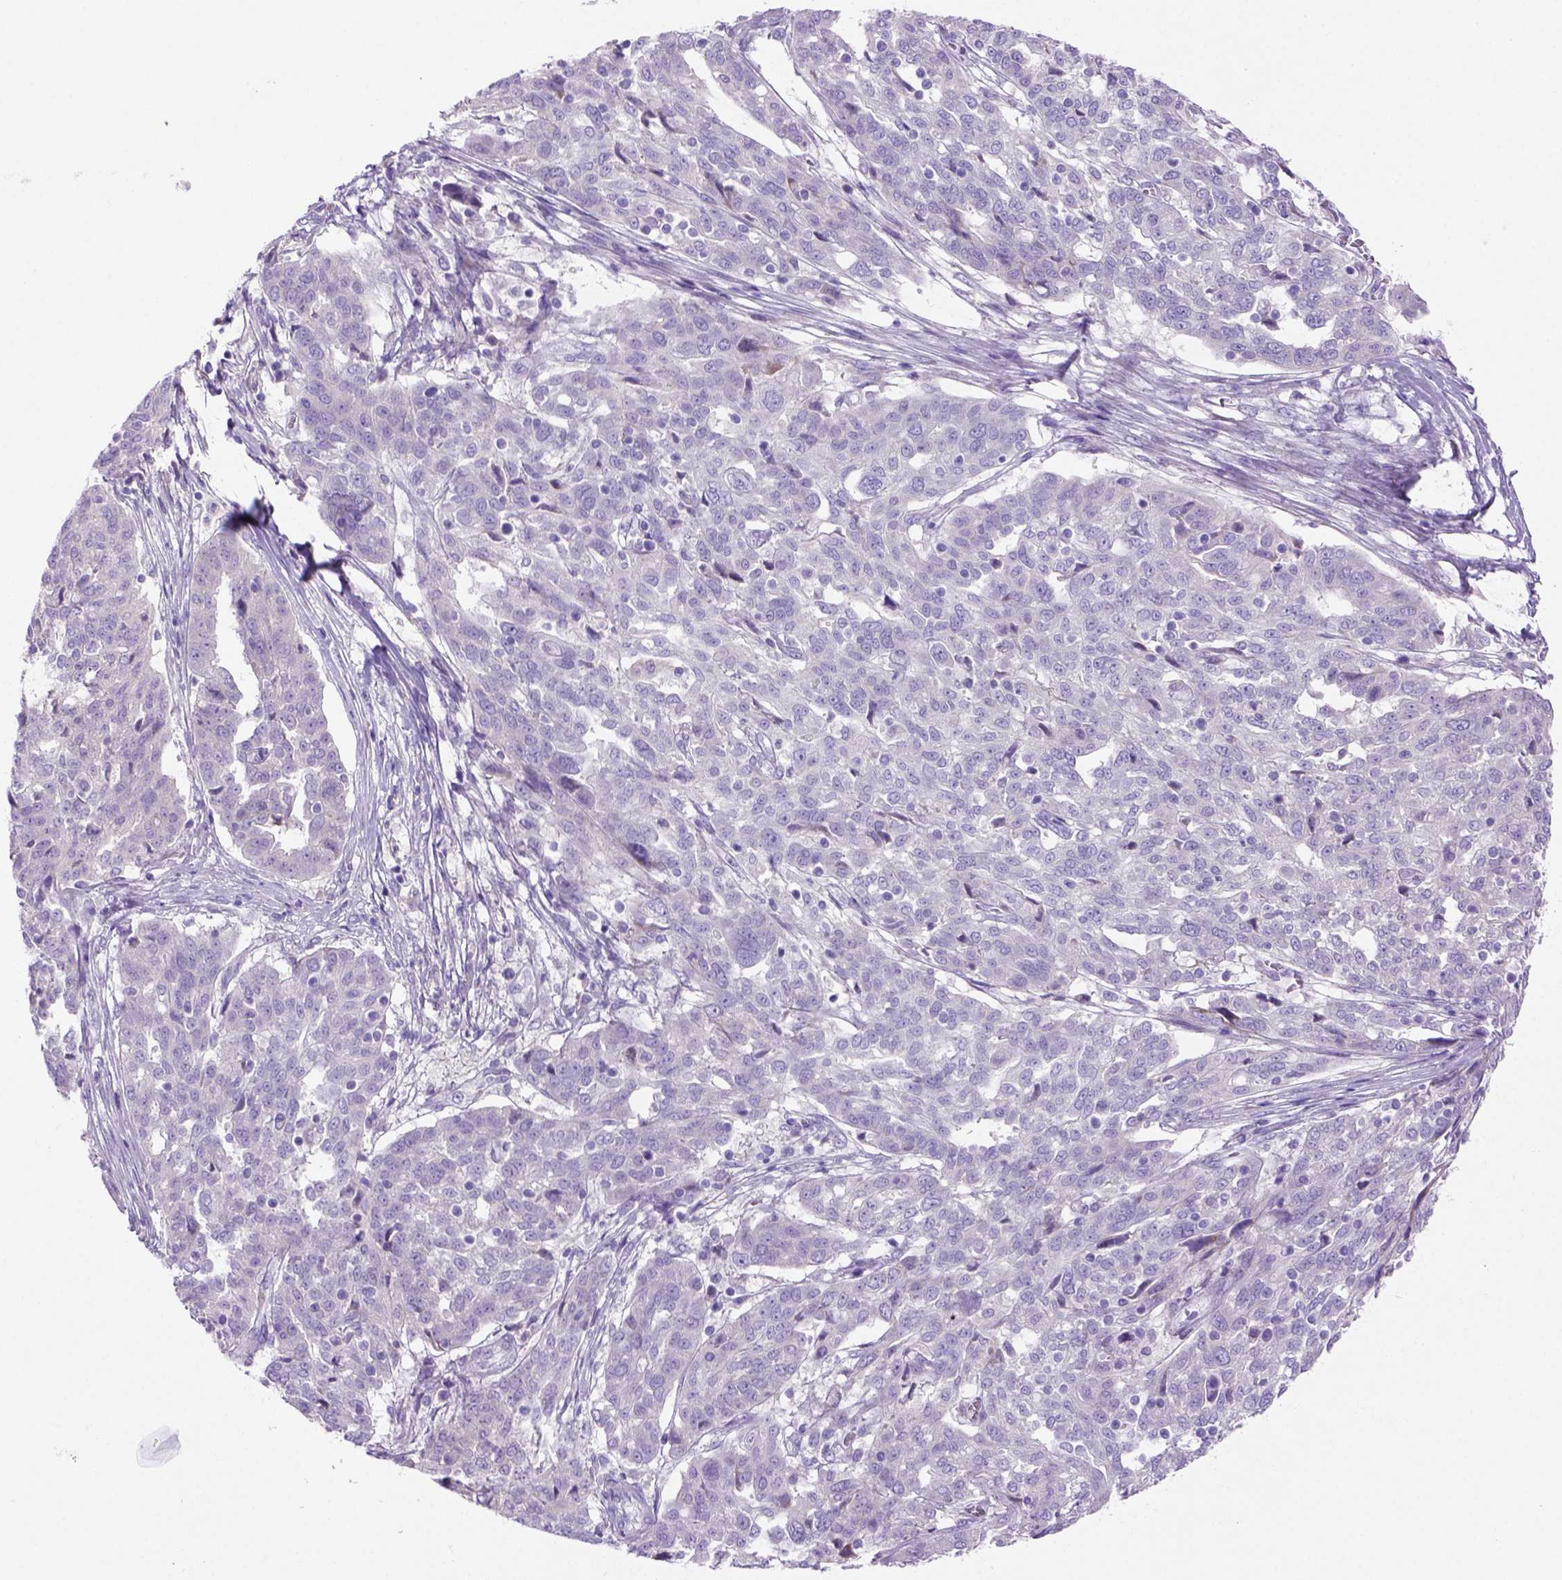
{"staining": {"intensity": "negative", "quantity": "none", "location": "none"}, "tissue": "ovarian cancer", "cell_type": "Tumor cells", "image_type": "cancer", "snomed": [{"axis": "morphology", "description": "Cystadenocarcinoma, serous, NOS"}, {"axis": "topography", "description": "Ovary"}], "caption": "A micrograph of serous cystadenocarcinoma (ovarian) stained for a protein demonstrates no brown staining in tumor cells. (Brightfield microscopy of DAB (3,3'-diaminobenzidine) IHC at high magnification).", "gene": "SIRPD", "patient": {"sex": "female", "age": 67}}